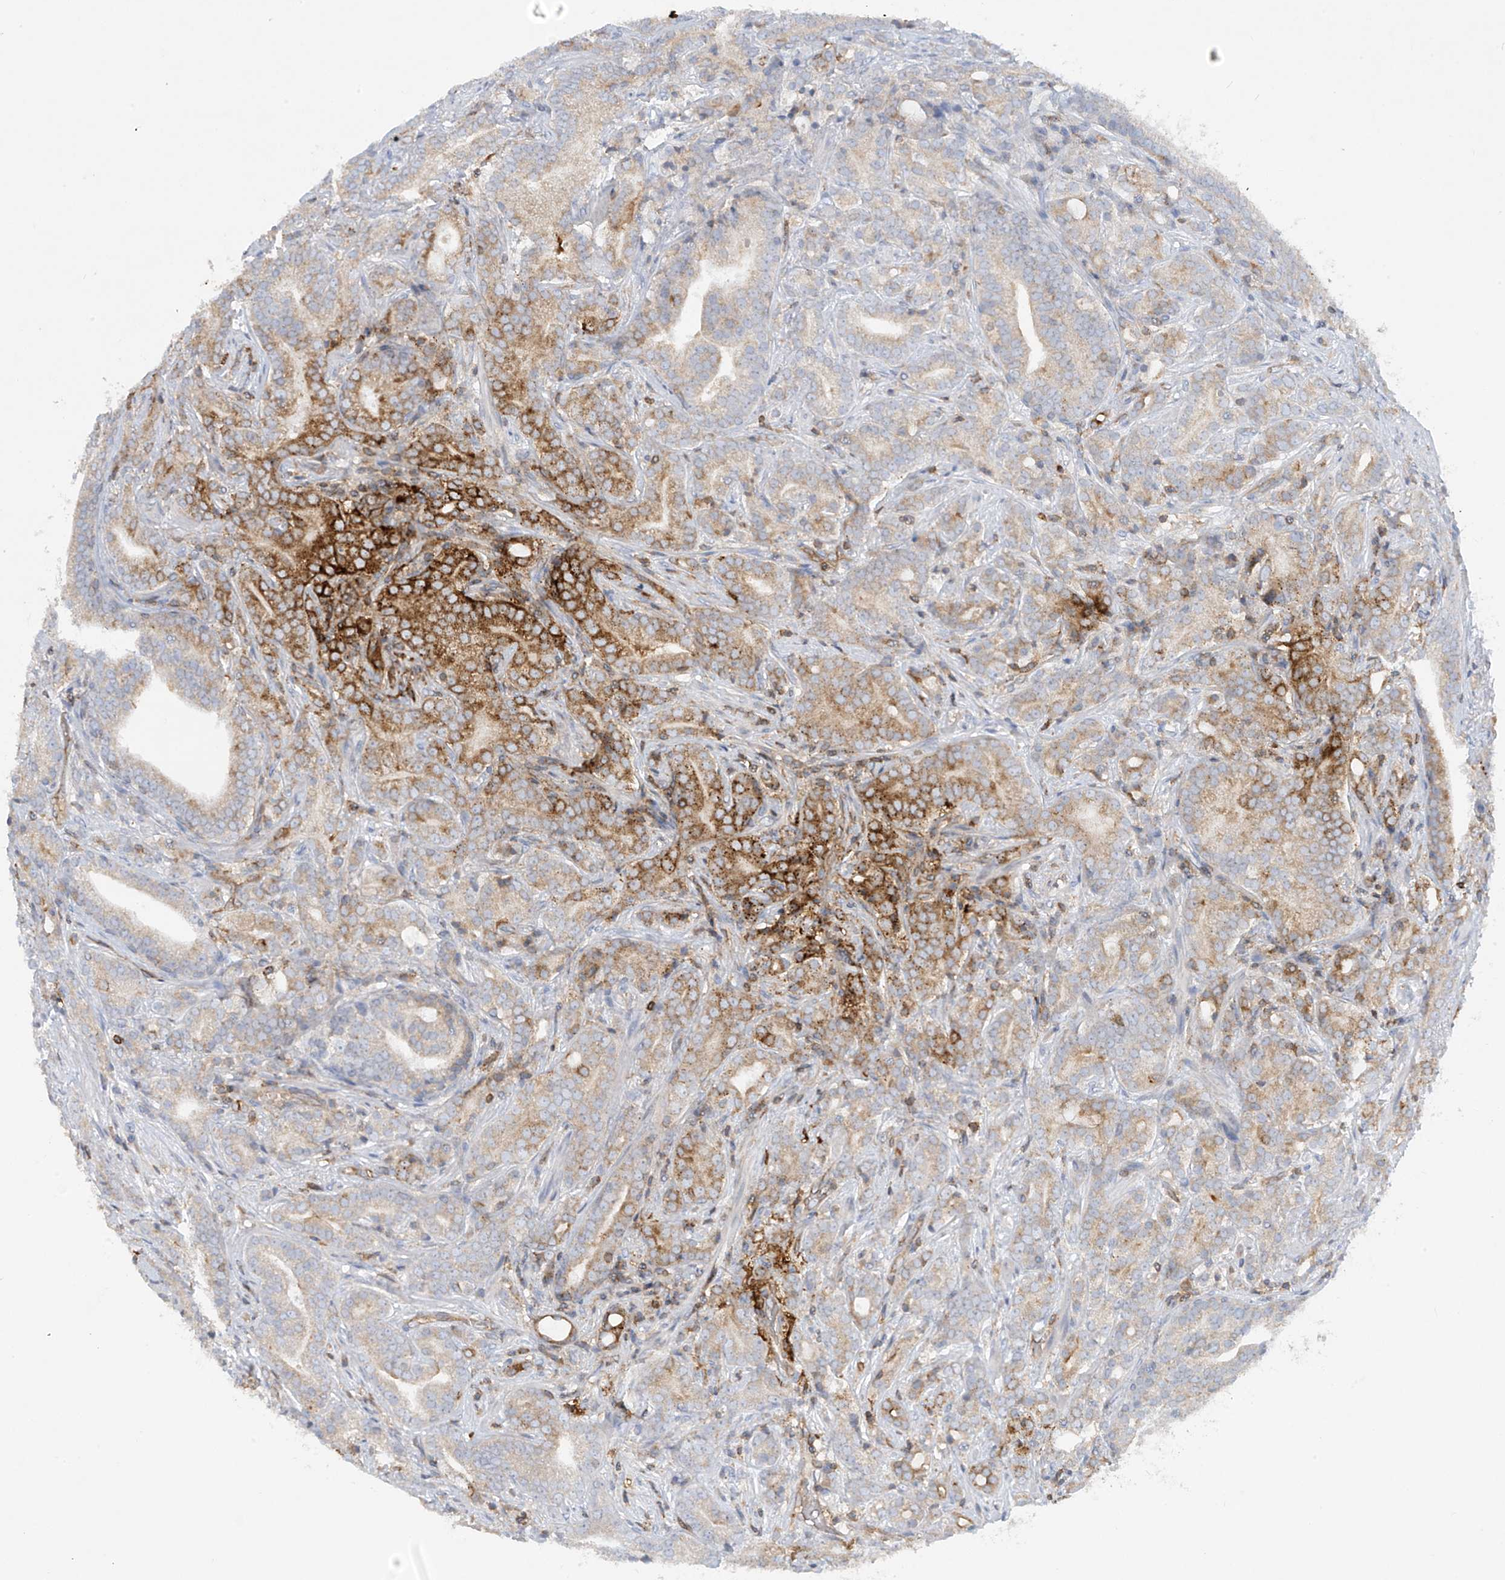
{"staining": {"intensity": "strong", "quantity": "25%-75%", "location": "cytoplasmic/membranous"}, "tissue": "prostate cancer", "cell_type": "Tumor cells", "image_type": "cancer", "snomed": [{"axis": "morphology", "description": "Adenocarcinoma, High grade"}, {"axis": "topography", "description": "Prostate"}], "caption": "This histopathology image exhibits immunohistochemistry staining of prostate cancer, with high strong cytoplasmic/membranous positivity in about 25%-75% of tumor cells.", "gene": "HLA-E", "patient": {"sex": "male", "age": 57}}